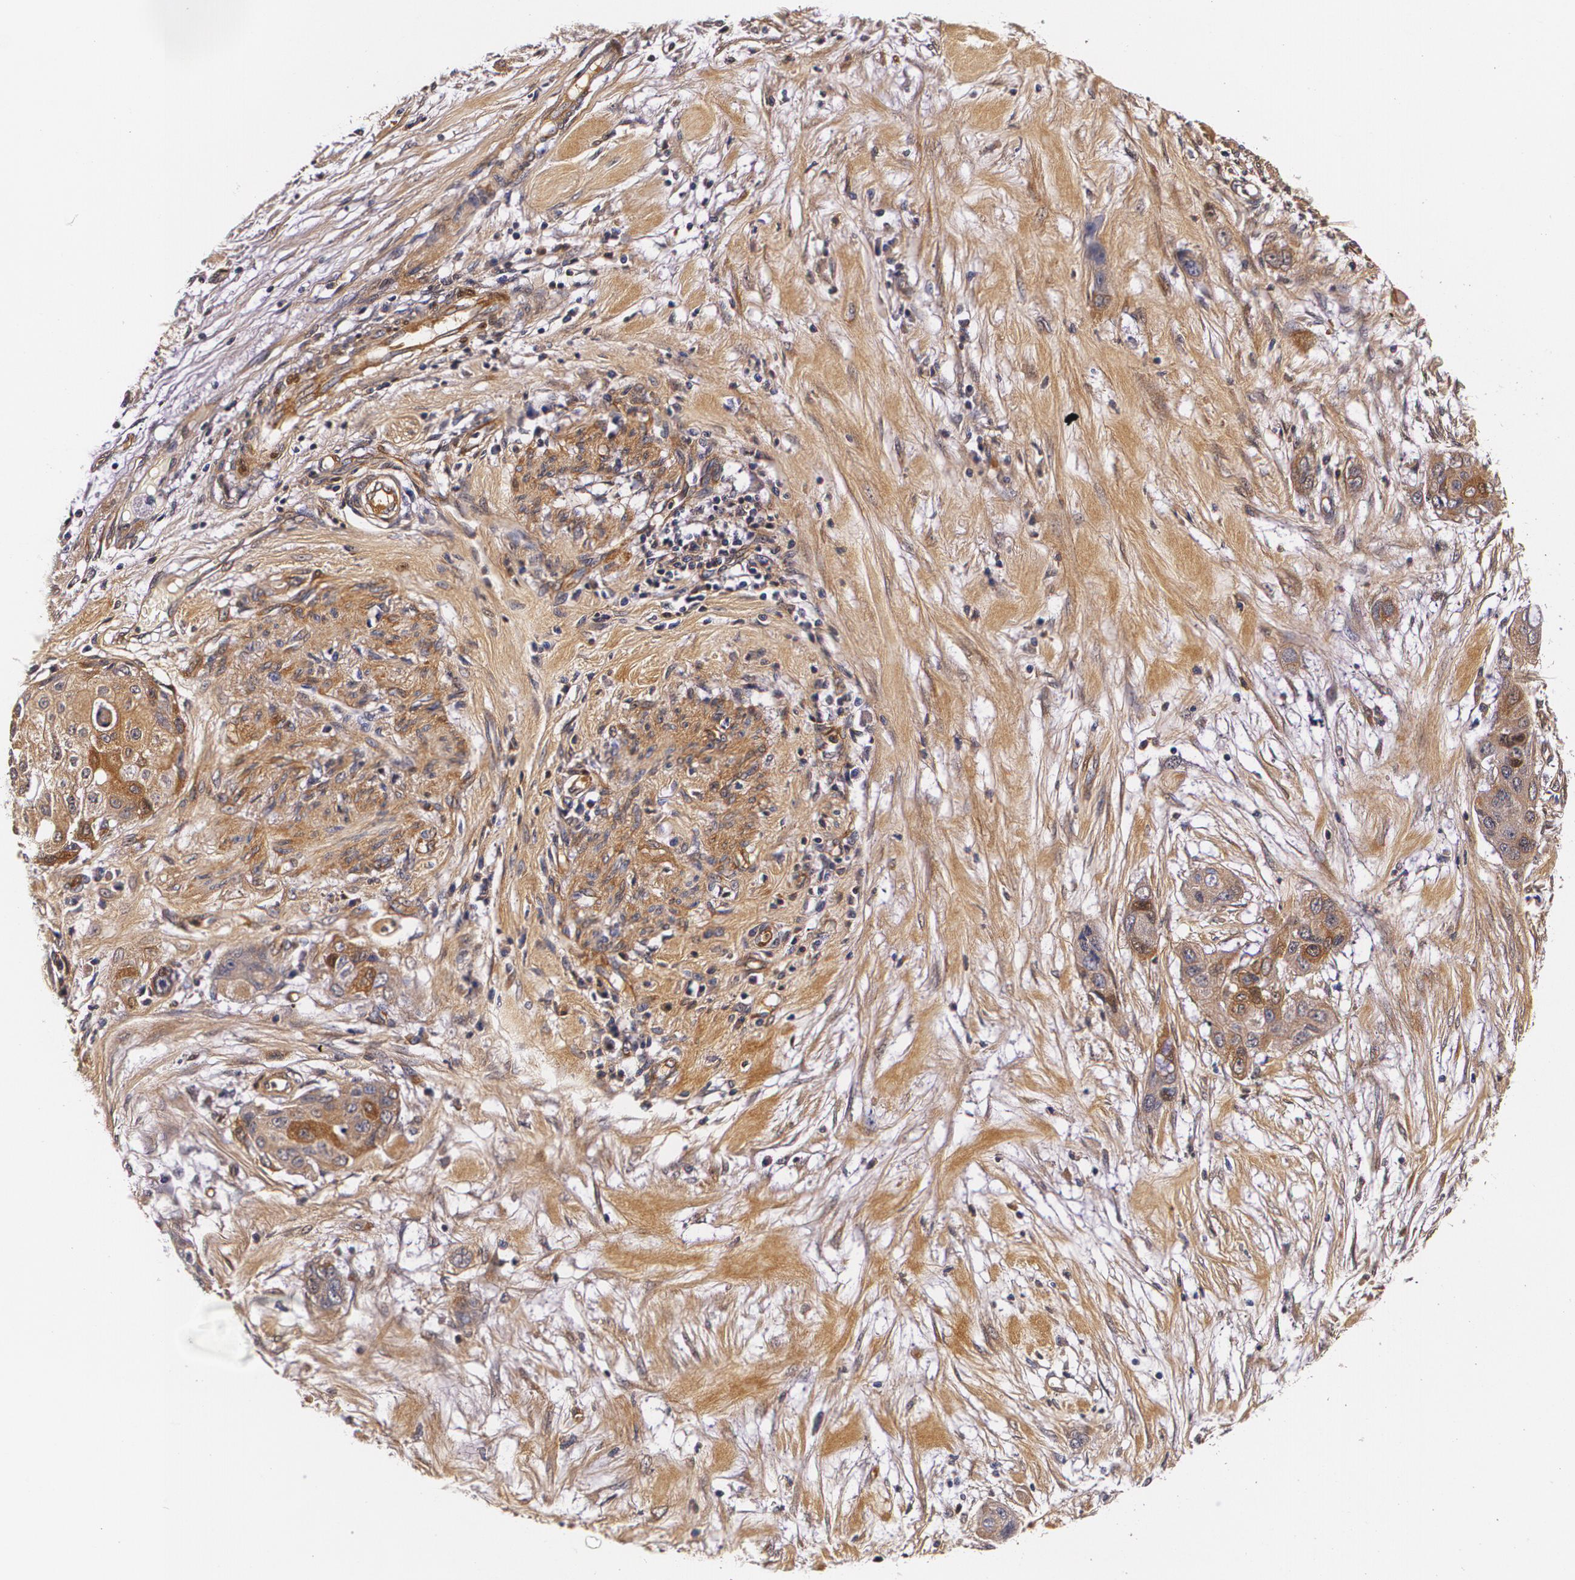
{"staining": {"intensity": "moderate", "quantity": ">75%", "location": "cytoplasmic/membranous"}, "tissue": "pancreatic cancer", "cell_type": "Tumor cells", "image_type": "cancer", "snomed": [{"axis": "morphology", "description": "Adenocarcinoma, NOS"}, {"axis": "topography", "description": "Pancreas"}], "caption": "Immunohistochemistry of human pancreatic cancer (adenocarcinoma) exhibits medium levels of moderate cytoplasmic/membranous positivity in about >75% of tumor cells.", "gene": "TTR", "patient": {"sex": "female", "age": 60}}